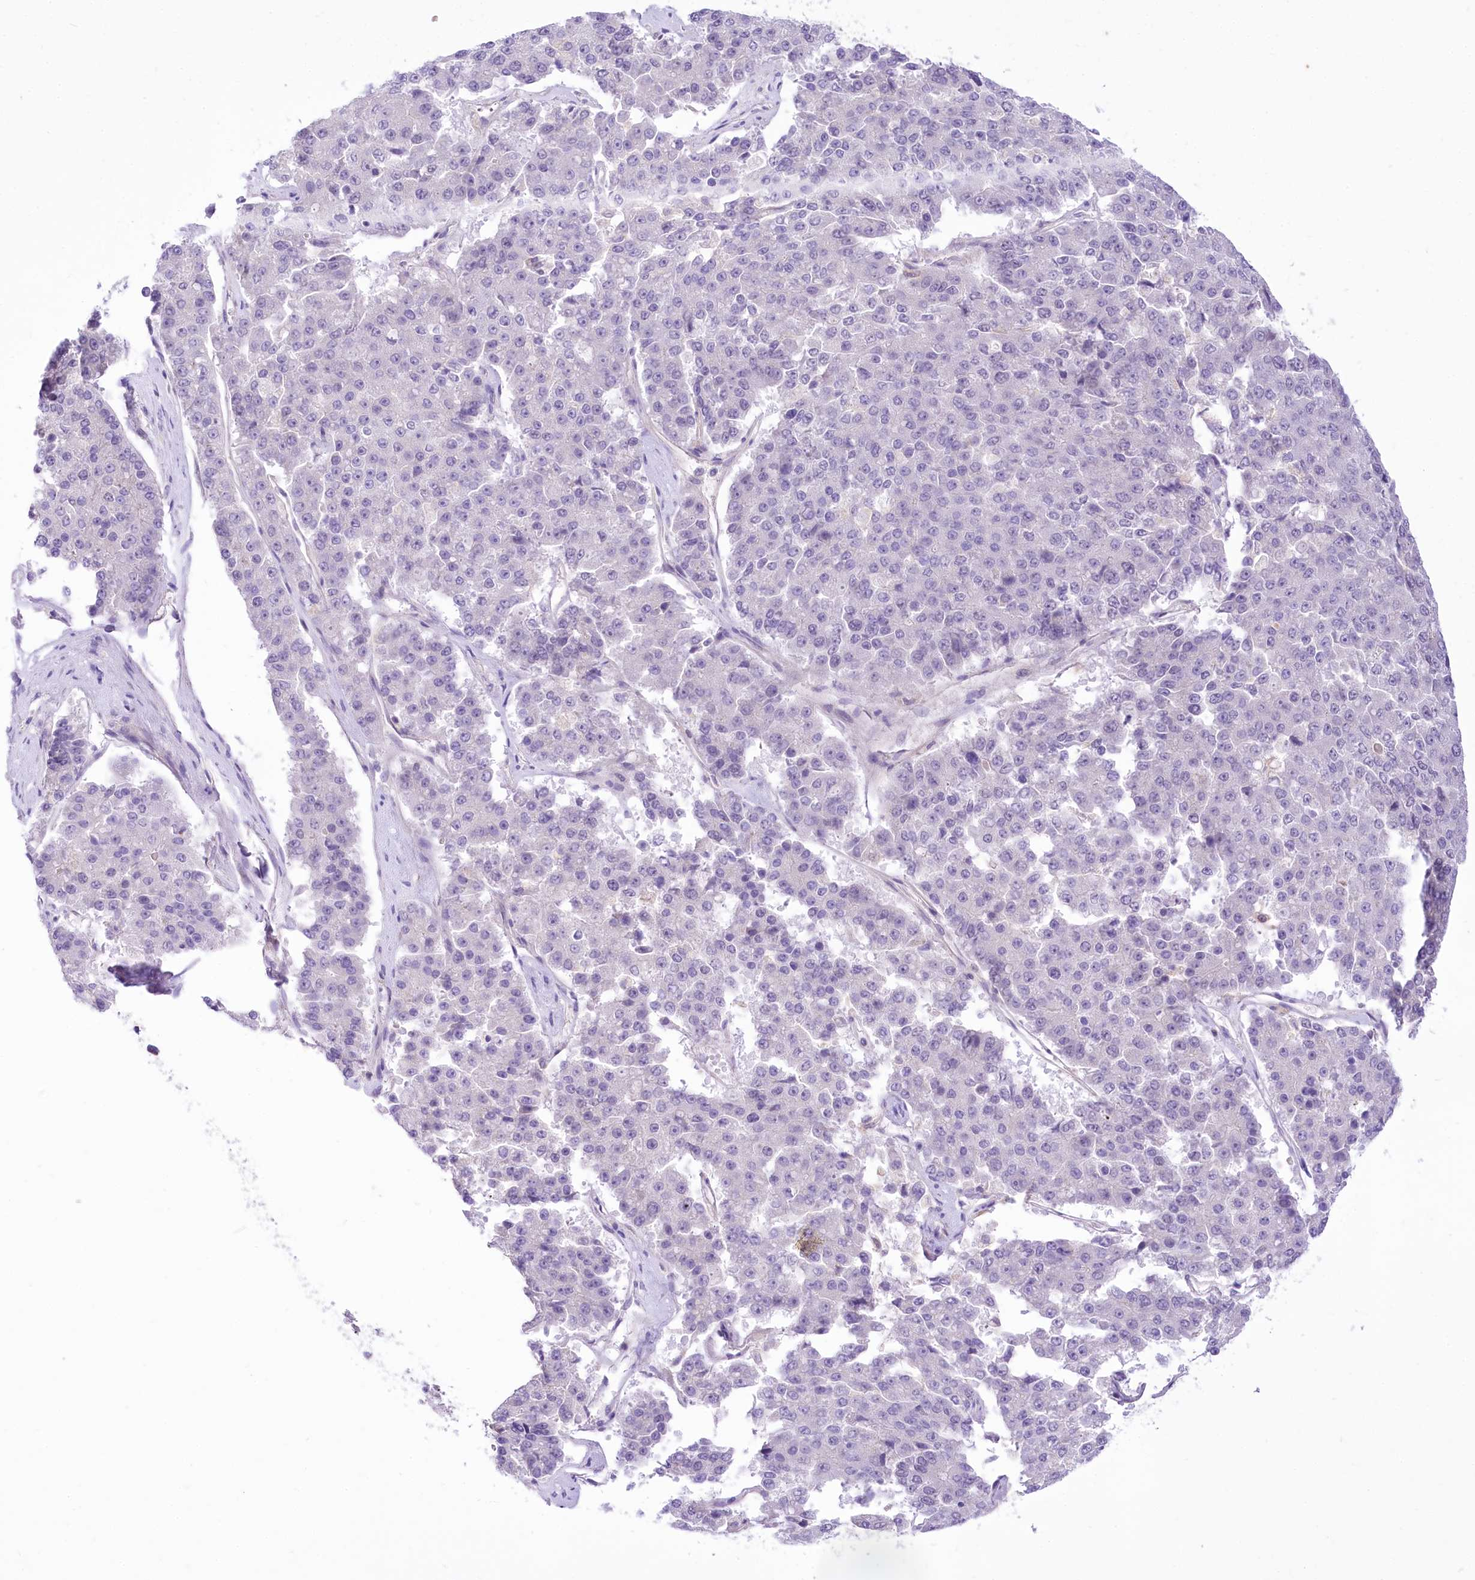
{"staining": {"intensity": "negative", "quantity": "none", "location": "none"}, "tissue": "pancreatic cancer", "cell_type": "Tumor cells", "image_type": "cancer", "snomed": [{"axis": "morphology", "description": "Adenocarcinoma, NOS"}, {"axis": "topography", "description": "Pancreas"}], "caption": "A histopathology image of pancreatic cancer stained for a protein displays no brown staining in tumor cells.", "gene": "HELT", "patient": {"sex": "male", "age": 50}}